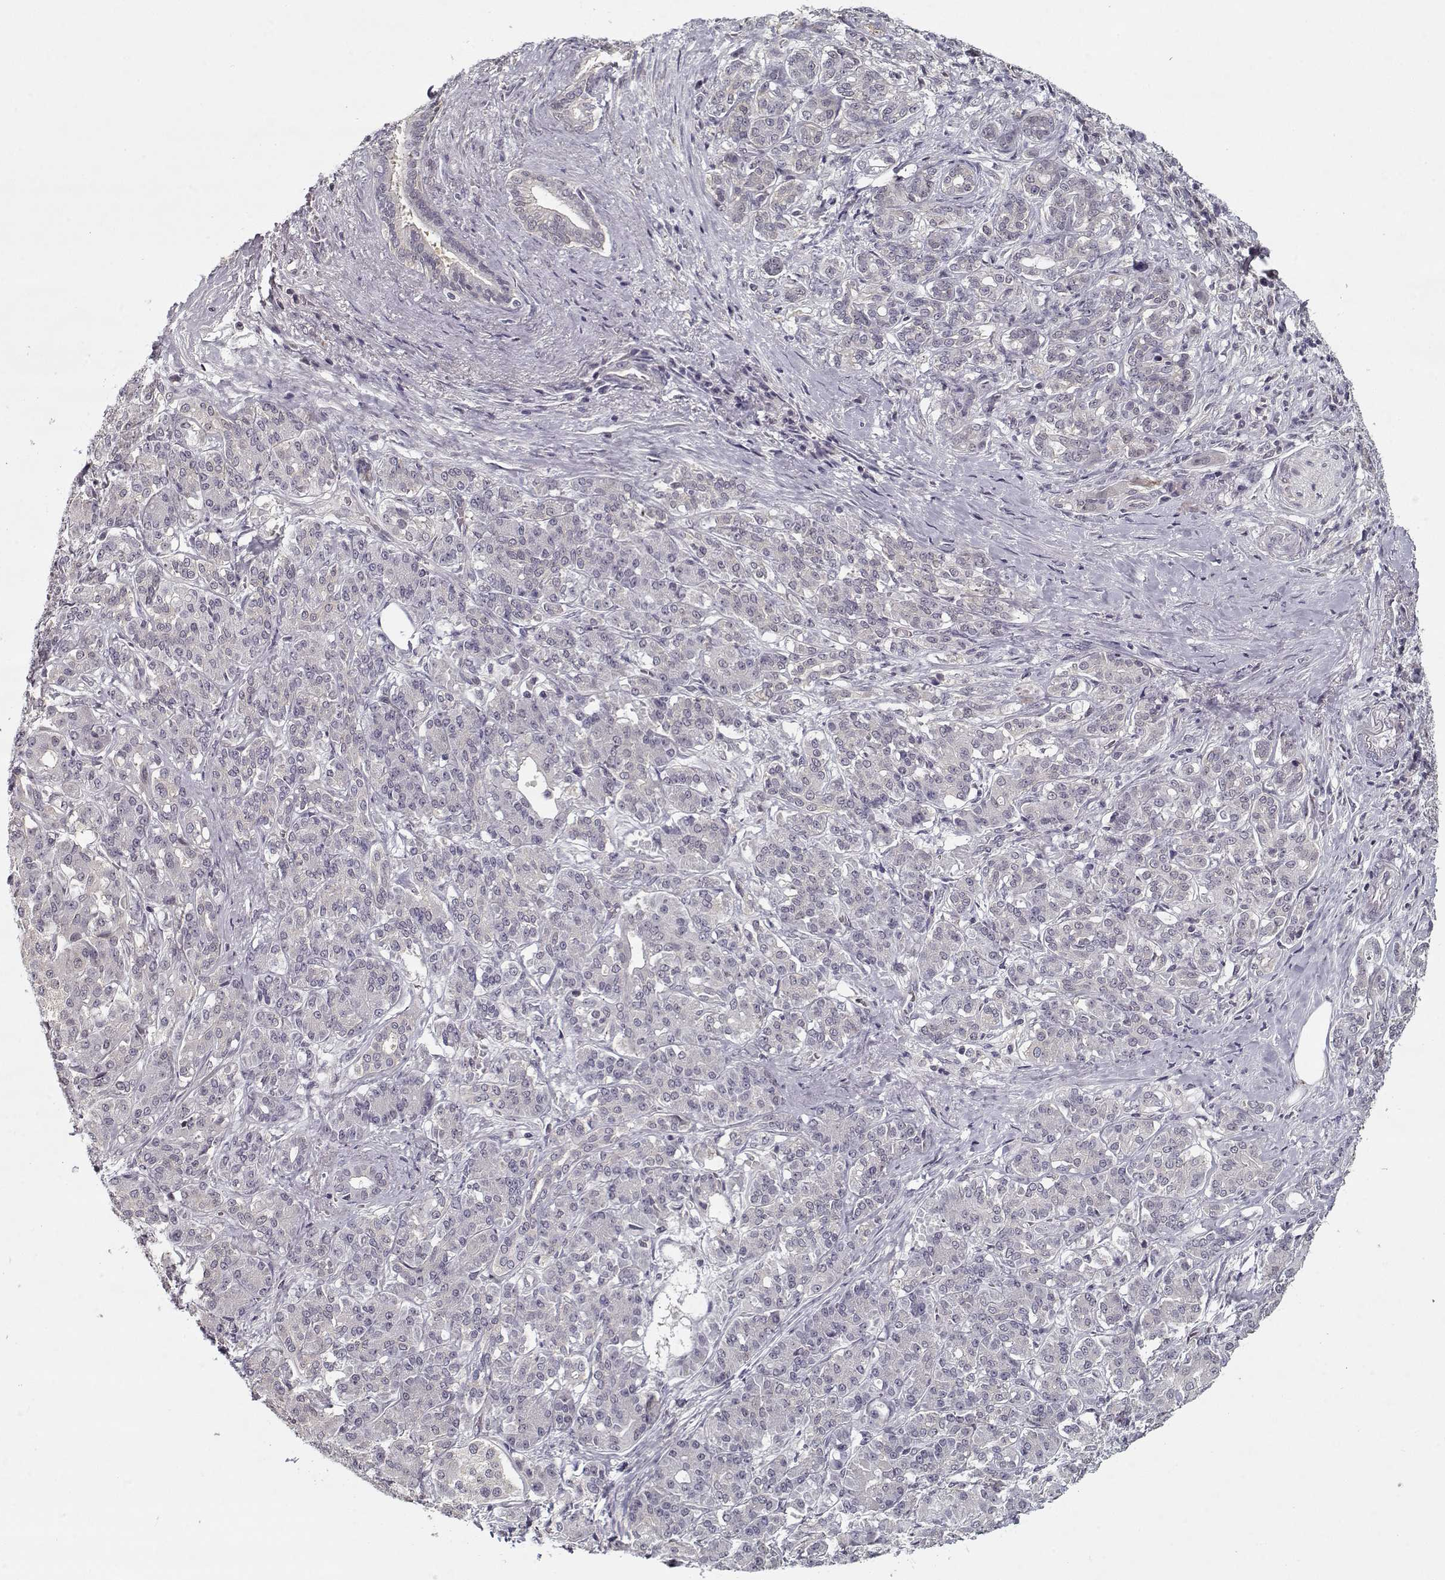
{"staining": {"intensity": "negative", "quantity": "none", "location": "none"}, "tissue": "pancreatic cancer", "cell_type": "Tumor cells", "image_type": "cancer", "snomed": [{"axis": "morphology", "description": "Normal tissue, NOS"}, {"axis": "morphology", "description": "Inflammation, NOS"}, {"axis": "morphology", "description": "Adenocarcinoma, NOS"}, {"axis": "topography", "description": "Pancreas"}], "caption": "There is no significant positivity in tumor cells of pancreatic adenocarcinoma.", "gene": "TESPA1", "patient": {"sex": "male", "age": 57}}